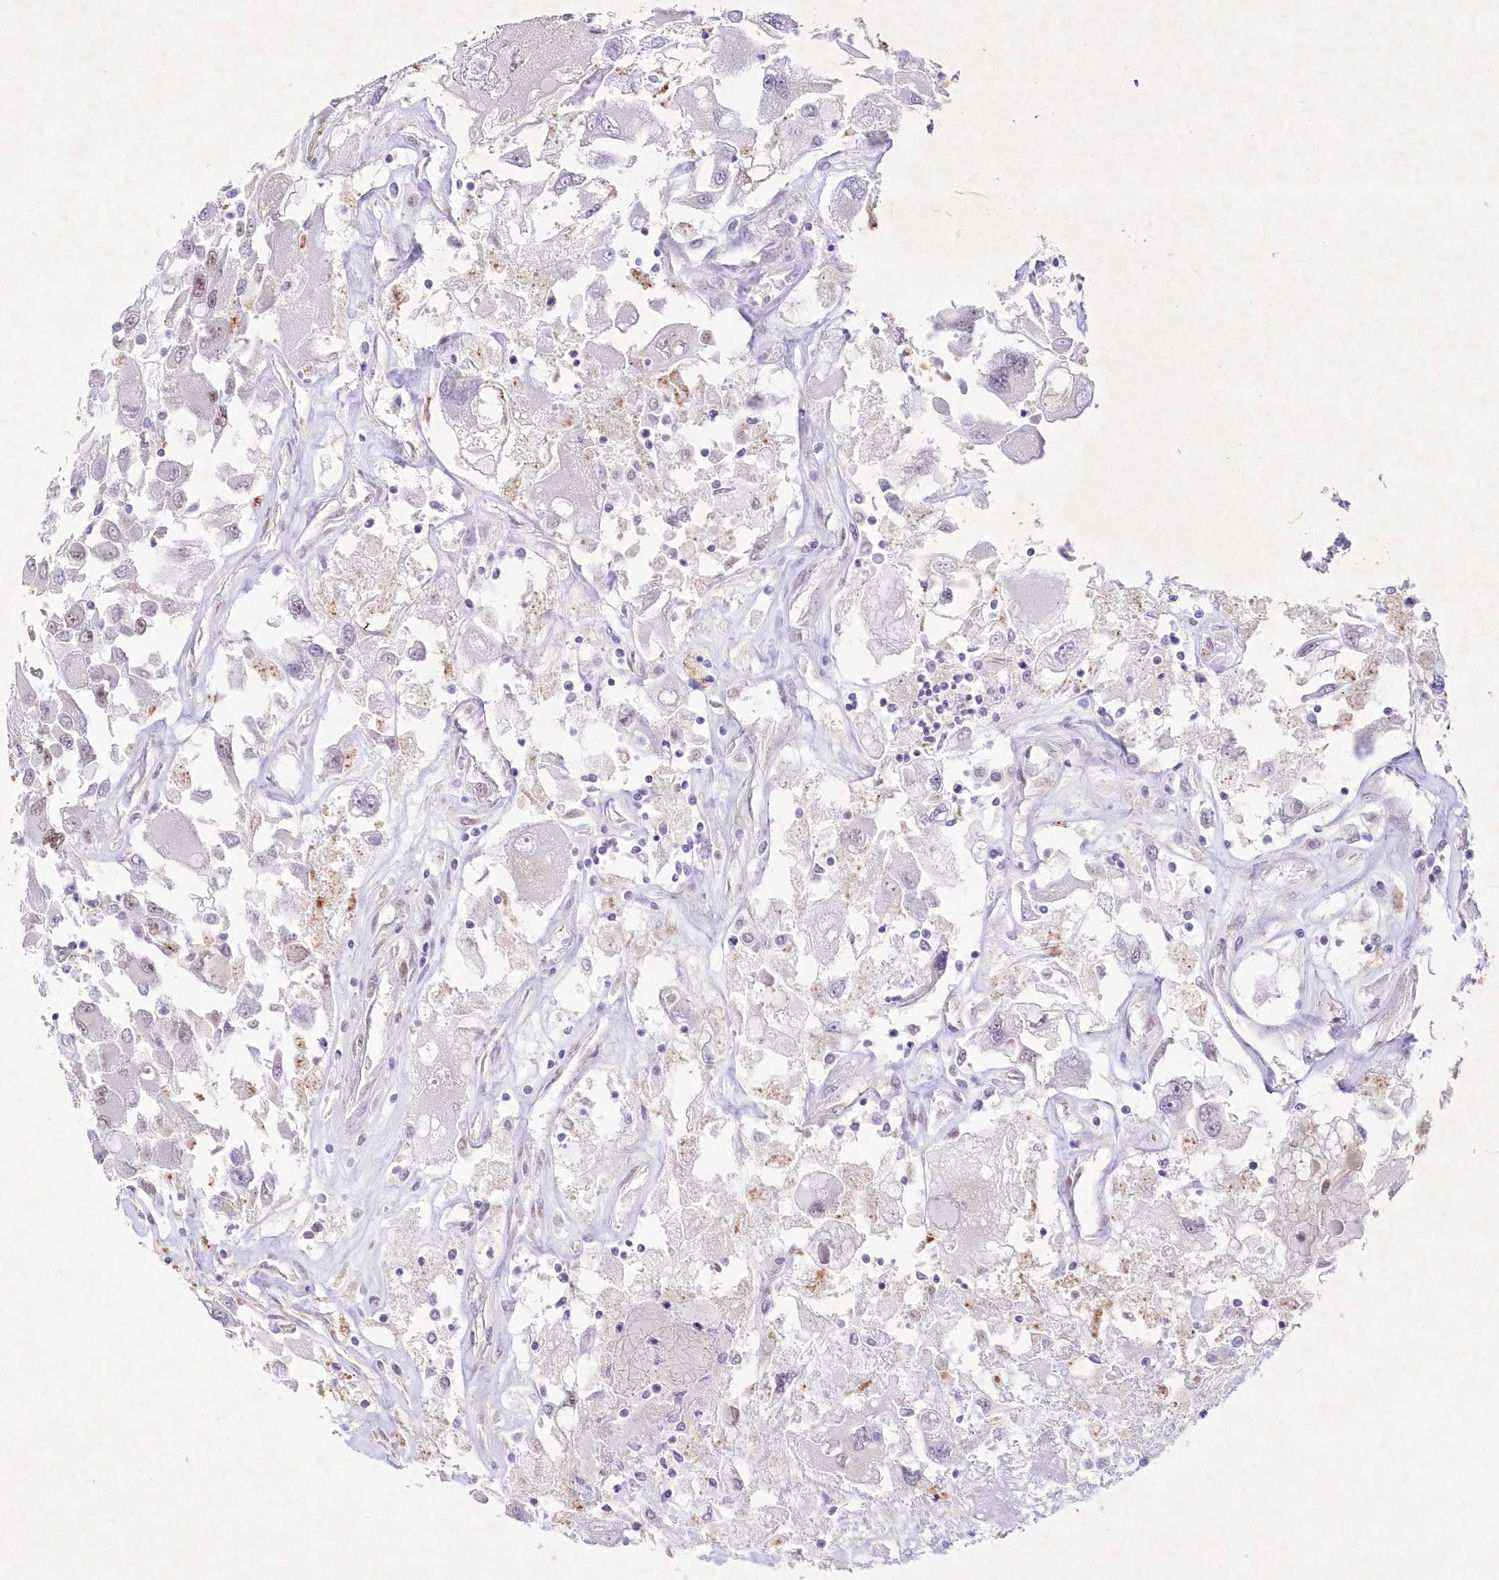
{"staining": {"intensity": "weak", "quantity": "<25%", "location": "nuclear"}, "tissue": "renal cancer", "cell_type": "Tumor cells", "image_type": "cancer", "snomed": [{"axis": "morphology", "description": "Adenocarcinoma, NOS"}, {"axis": "topography", "description": "Kidney"}], "caption": "Immunohistochemistry photomicrograph of human renal cancer stained for a protein (brown), which demonstrates no positivity in tumor cells.", "gene": "RBM27", "patient": {"sex": "female", "age": 52}}